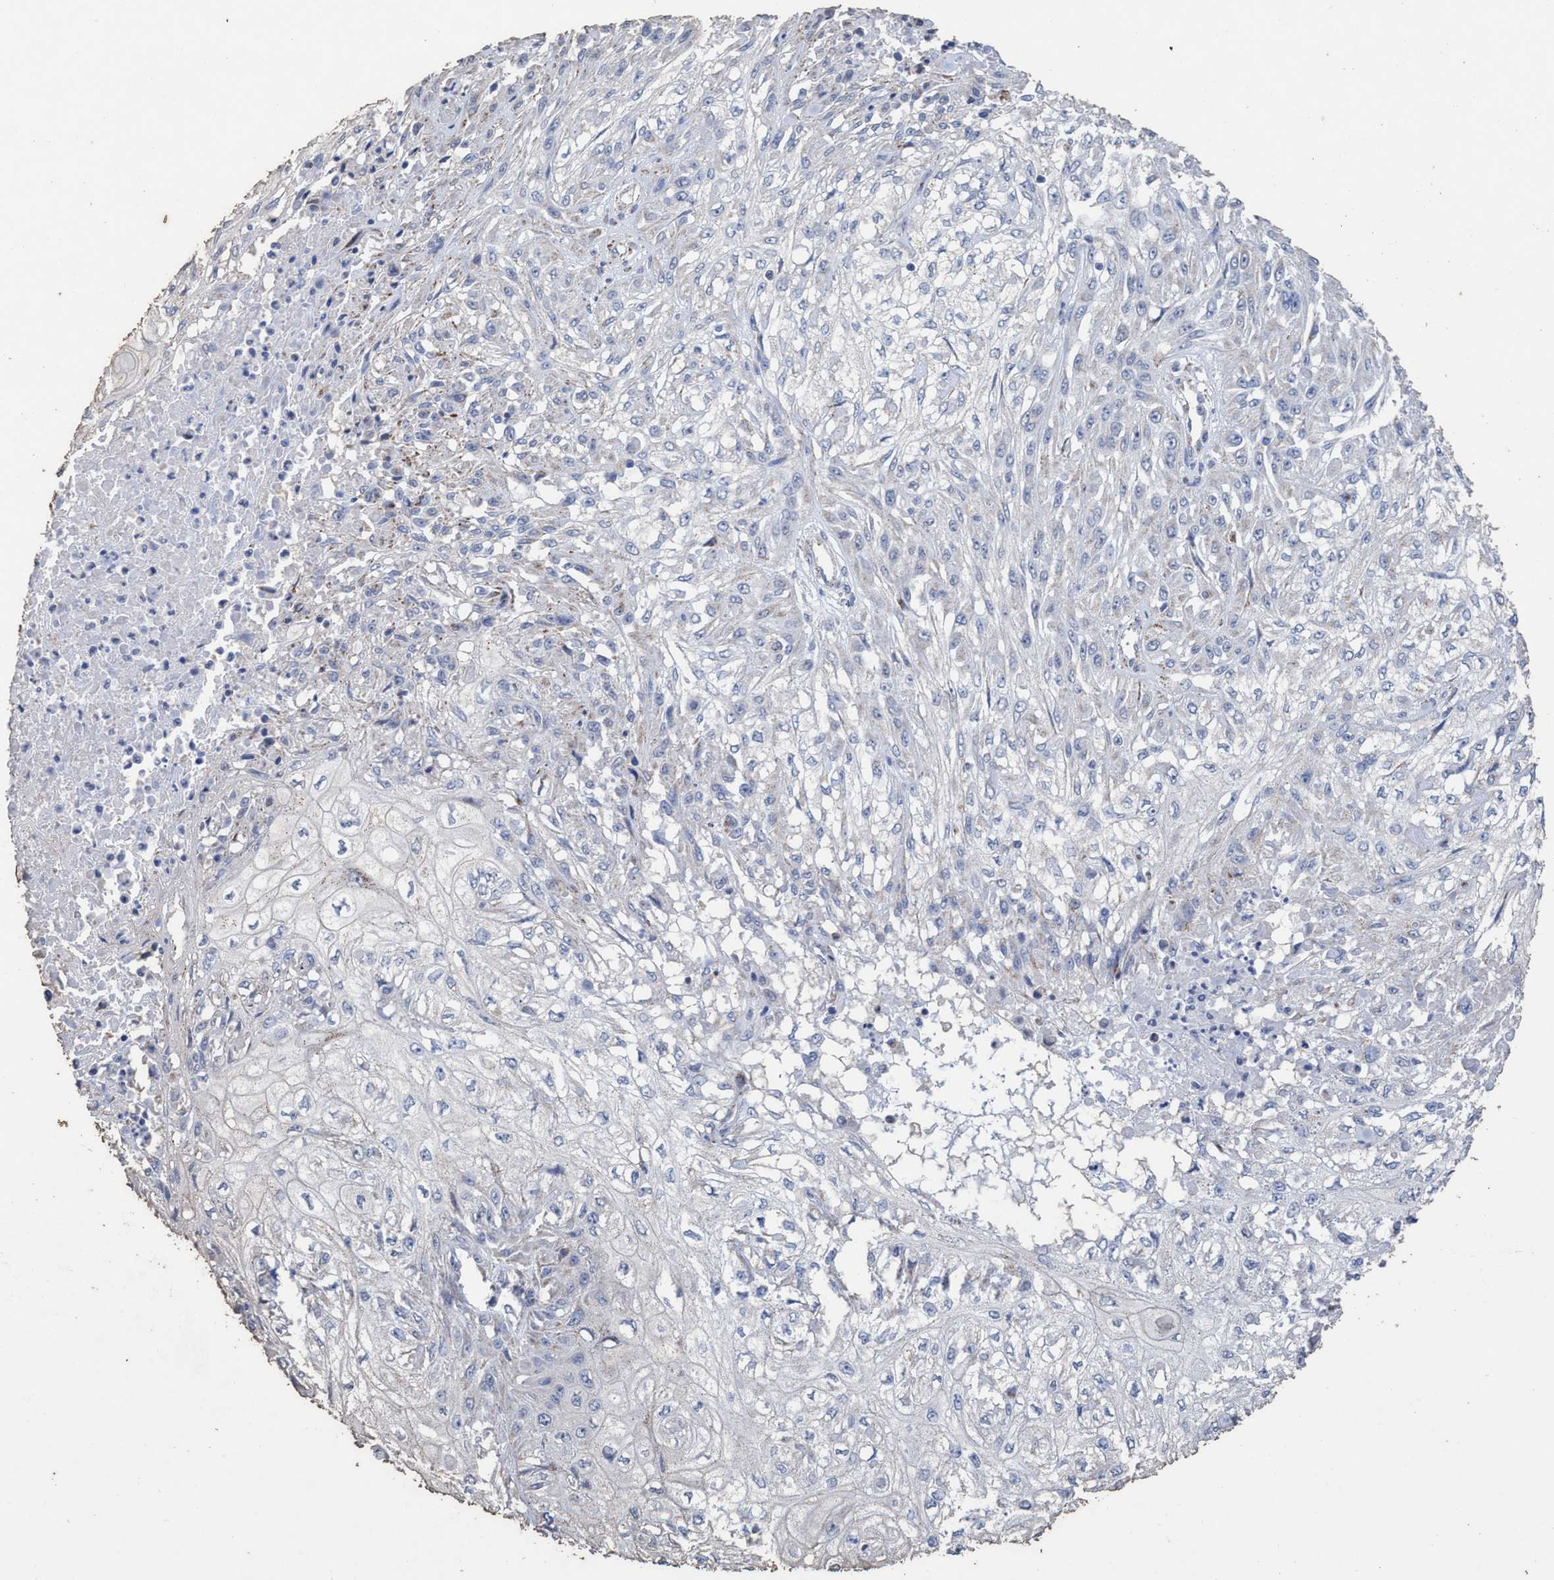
{"staining": {"intensity": "negative", "quantity": "none", "location": "none"}, "tissue": "skin cancer", "cell_type": "Tumor cells", "image_type": "cancer", "snomed": [{"axis": "morphology", "description": "Squamous cell carcinoma, NOS"}, {"axis": "morphology", "description": "Squamous cell carcinoma, metastatic, NOS"}, {"axis": "topography", "description": "Skin"}, {"axis": "topography", "description": "Lymph node"}], "caption": "This is a image of immunohistochemistry staining of skin cancer (metastatic squamous cell carcinoma), which shows no staining in tumor cells.", "gene": "RSAD1", "patient": {"sex": "male", "age": 75}}